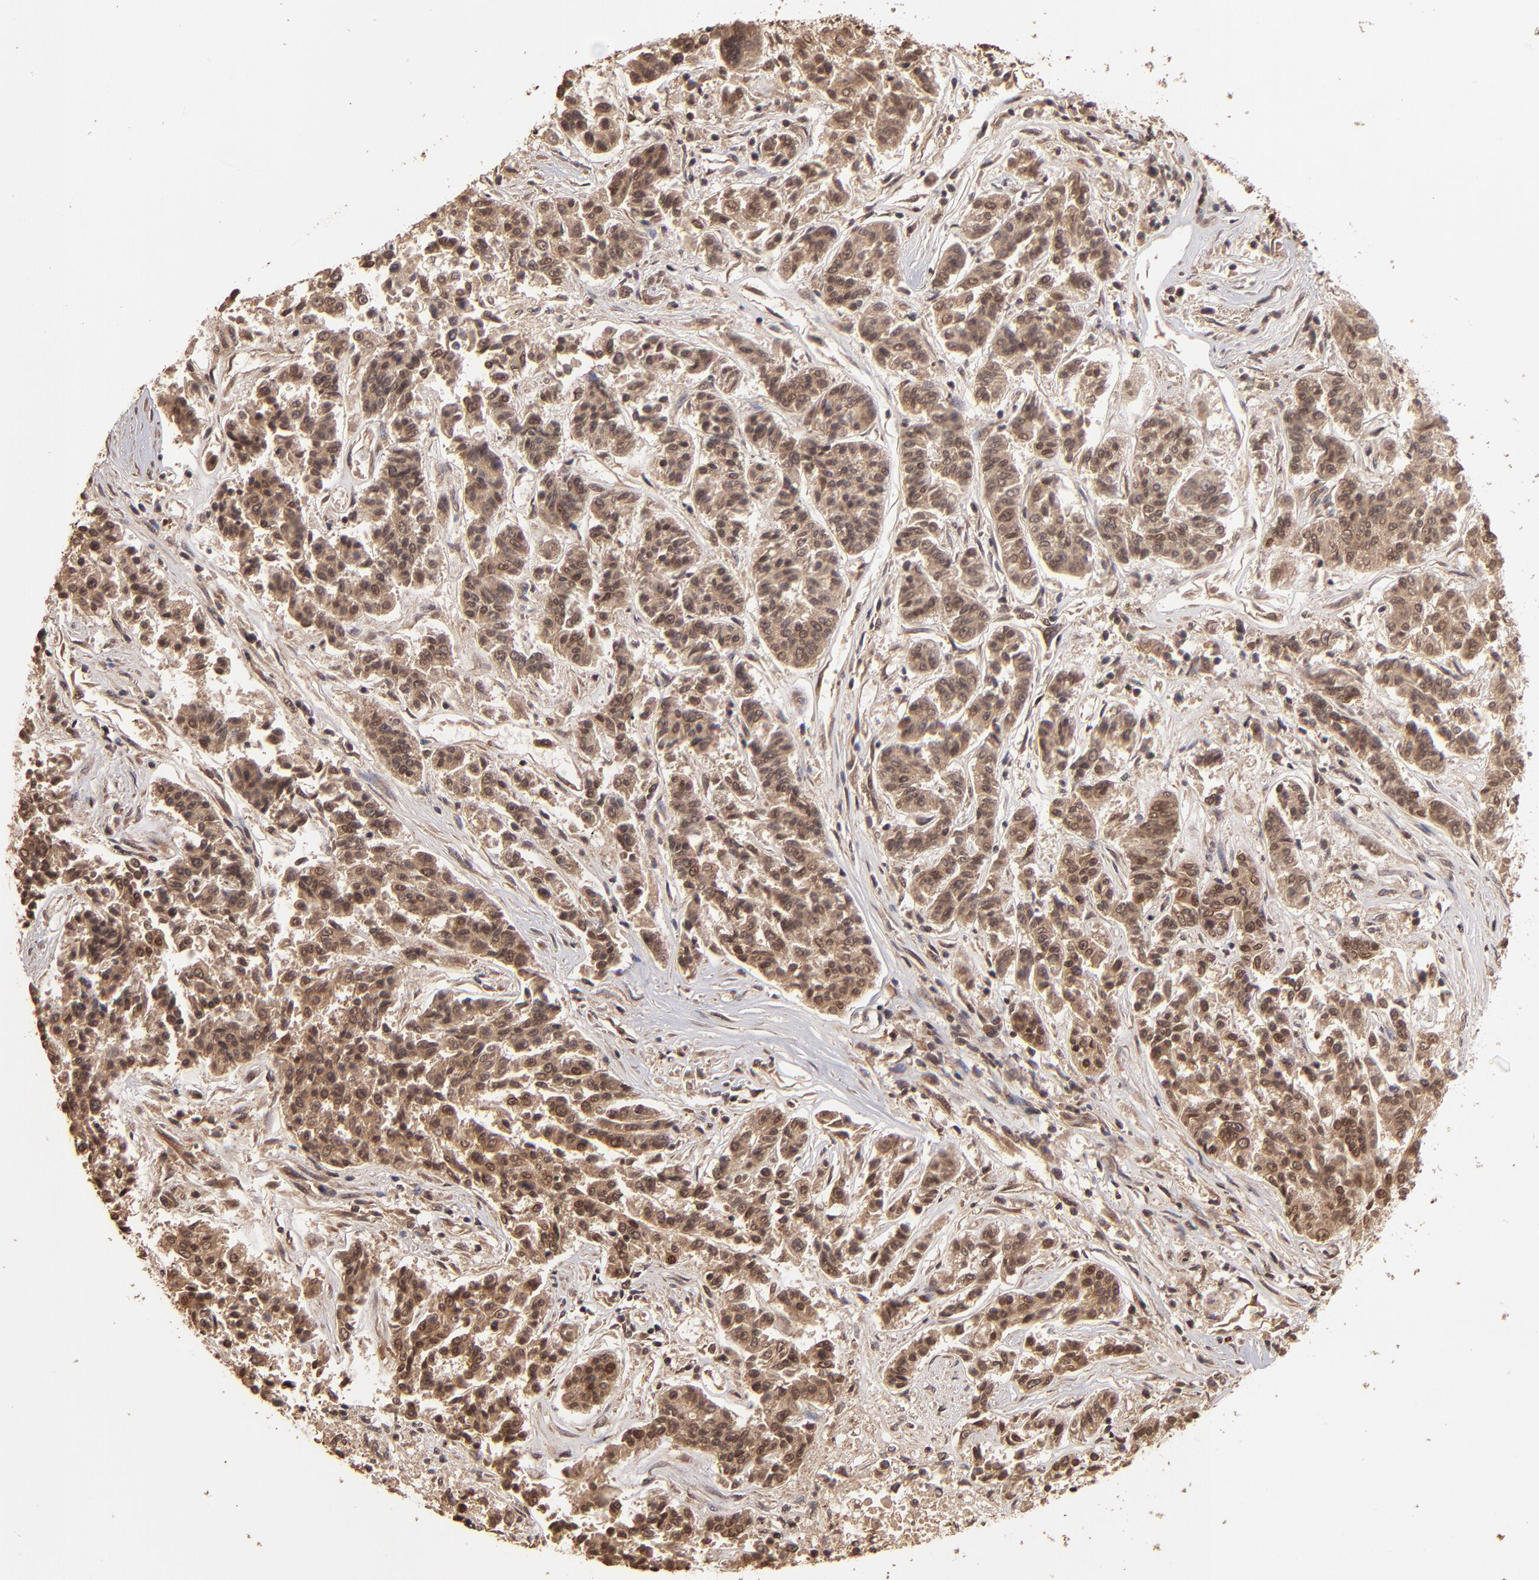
{"staining": {"intensity": "weak", "quantity": ">75%", "location": "cytoplasmic/membranous"}, "tissue": "lung cancer", "cell_type": "Tumor cells", "image_type": "cancer", "snomed": [{"axis": "morphology", "description": "Adenocarcinoma, NOS"}, {"axis": "topography", "description": "Lung"}], "caption": "There is low levels of weak cytoplasmic/membranous staining in tumor cells of lung cancer (adenocarcinoma), as demonstrated by immunohistochemical staining (brown color).", "gene": "NFE2L2", "patient": {"sex": "male", "age": 84}}